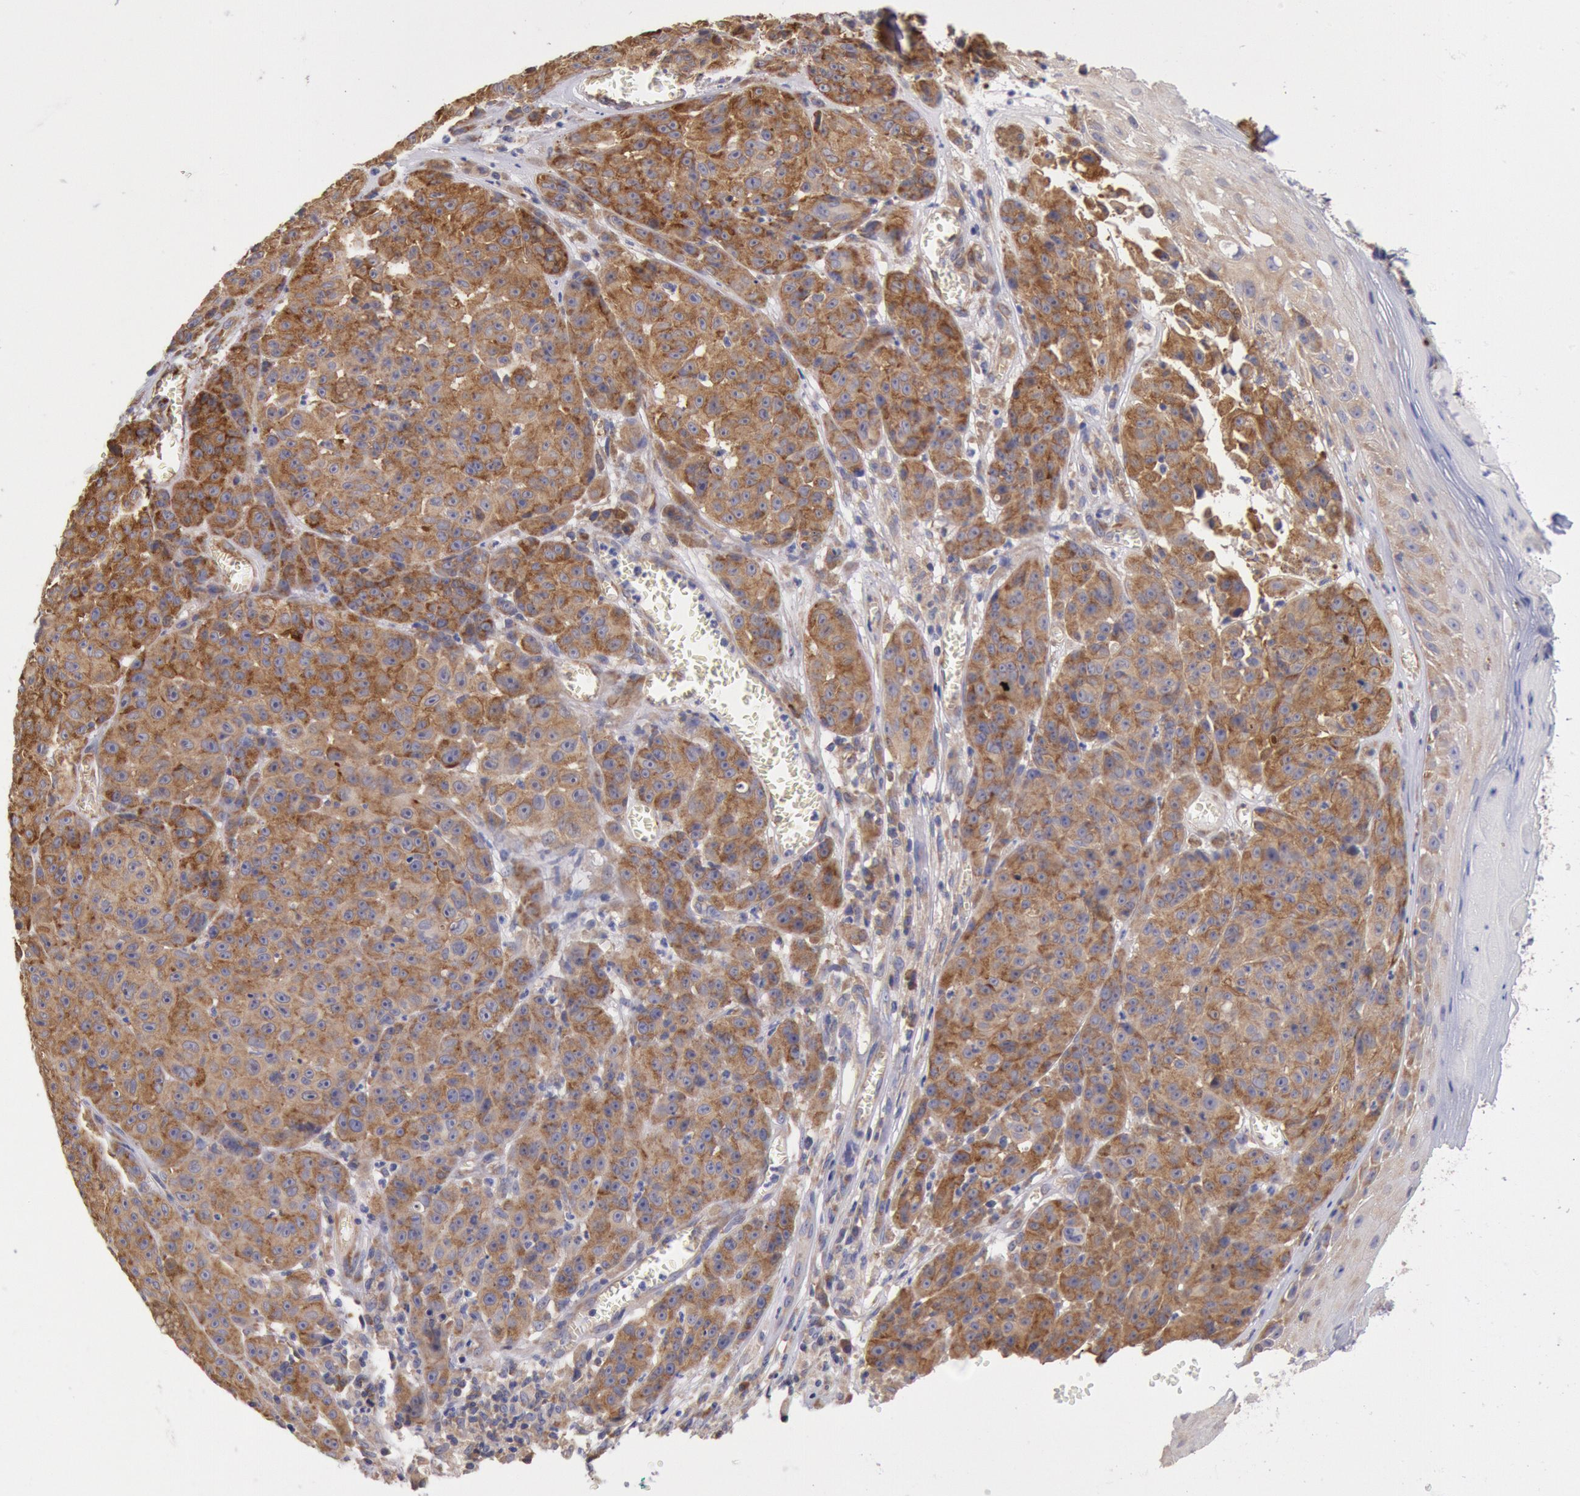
{"staining": {"intensity": "moderate", "quantity": ">75%", "location": "cytoplasmic/membranous"}, "tissue": "melanoma", "cell_type": "Tumor cells", "image_type": "cancer", "snomed": [{"axis": "morphology", "description": "Malignant melanoma, NOS"}, {"axis": "topography", "description": "Skin"}], "caption": "Immunohistochemical staining of malignant melanoma reveals moderate cytoplasmic/membranous protein staining in about >75% of tumor cells. (DAB (3,3'-diaminobenzidine) IHC, brown staining for protein, blue staining for nuclei).", "gene": "DRG1", "patient": {"sex": "male", "age": 64}}